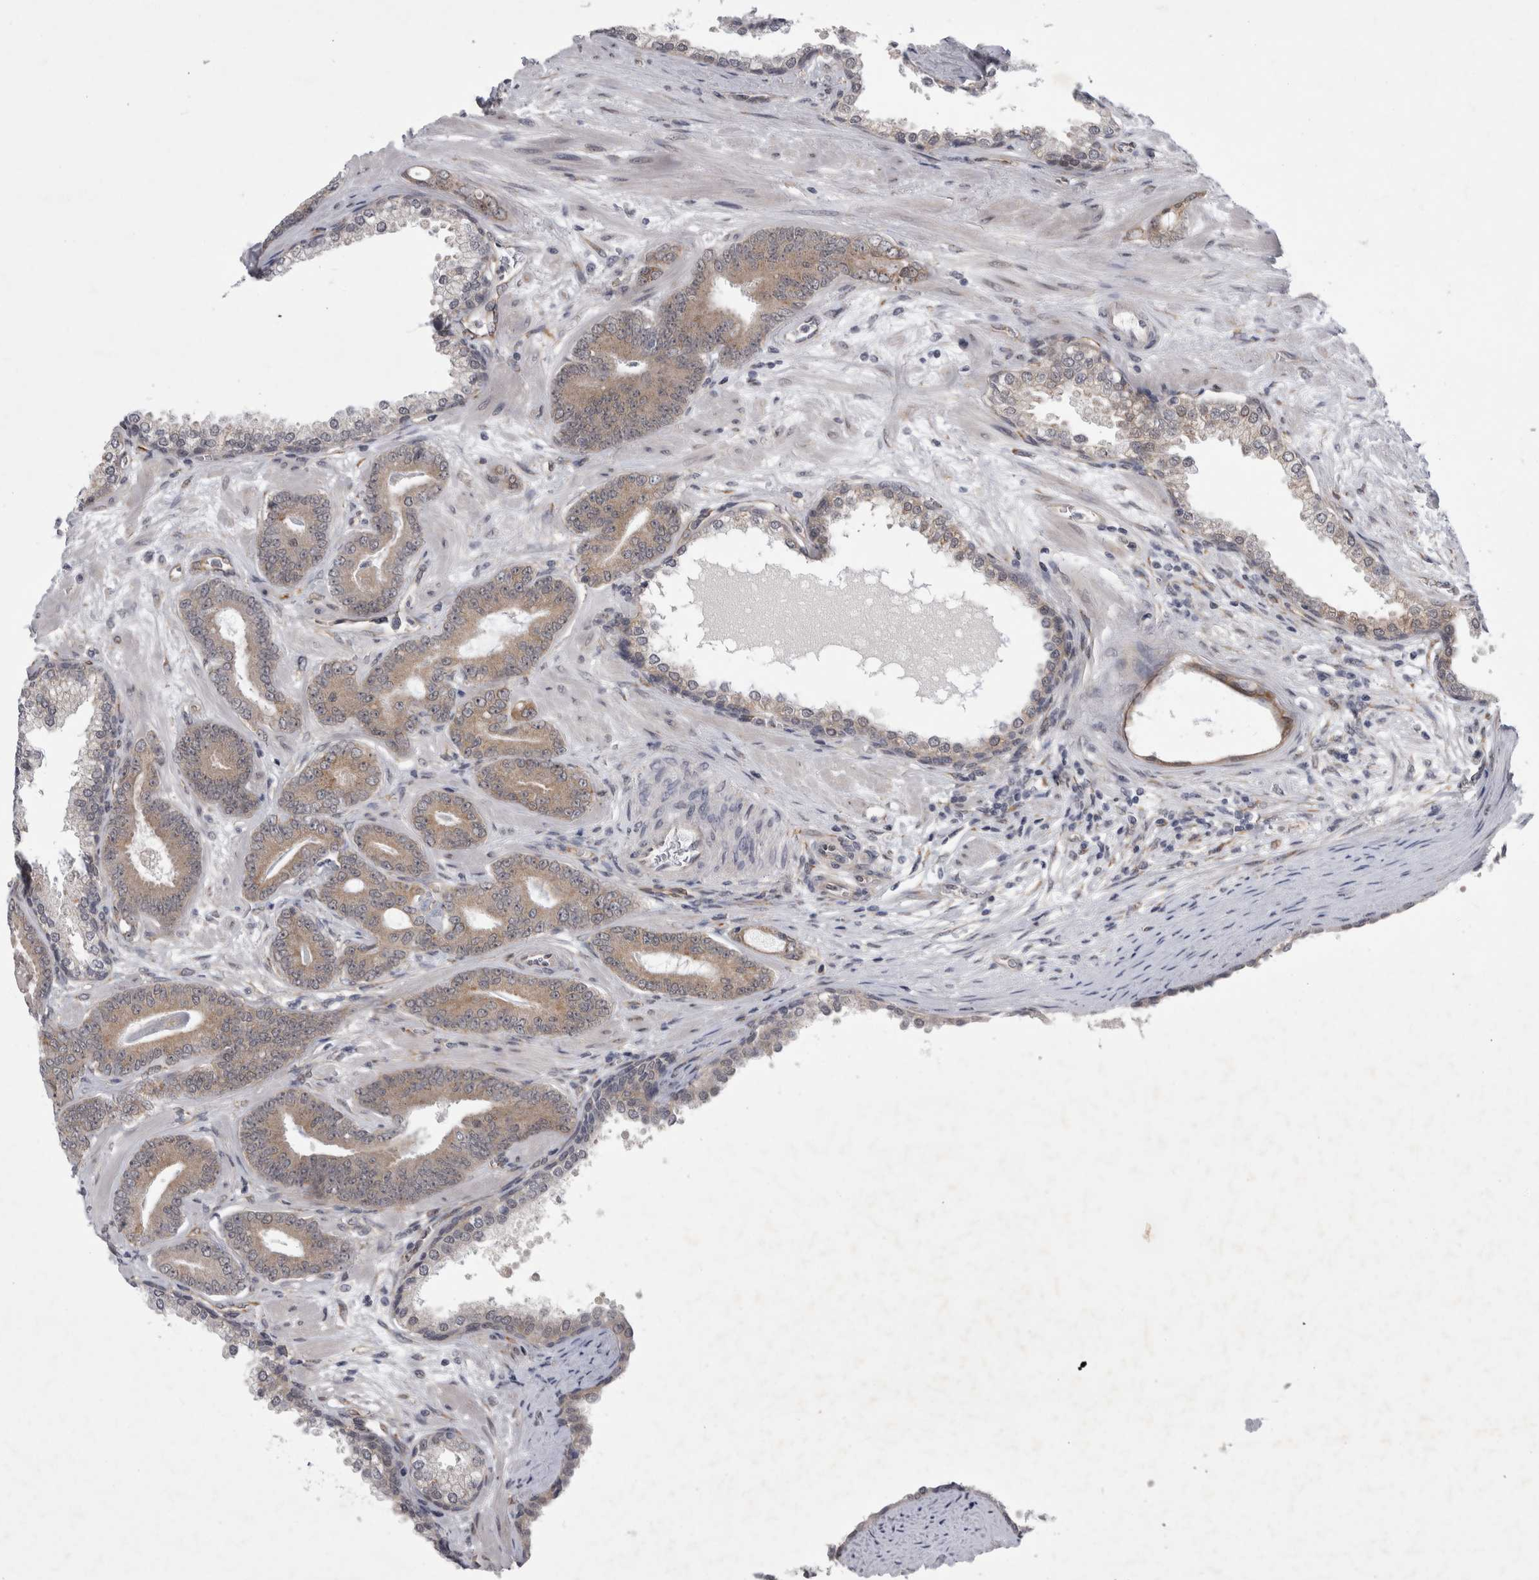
{"staining": {"intensity": "weak", "quantity": ">75%", "location": "cytoplasmic/membranous"}, "tissue": "prostate cancer", "cell_type": "Tumor cells", "image_type": "cancer", "snomed": [{"axis": "morphology", "description": "Adenocarcinoma, Low grade"}, {"axis": "topography", "description": "Prostate"}], "caption": "Tumor cells exhibit weak cytoplasmic/membranous expression in approximately >75% of cells in prostate cancer. (Stains: DAB in brown, nuclei in blue, Microscopy: brightfield microscopy at high magnification).", "gene": "PARP11", "patient": {"sex": "male", "age": 62}}